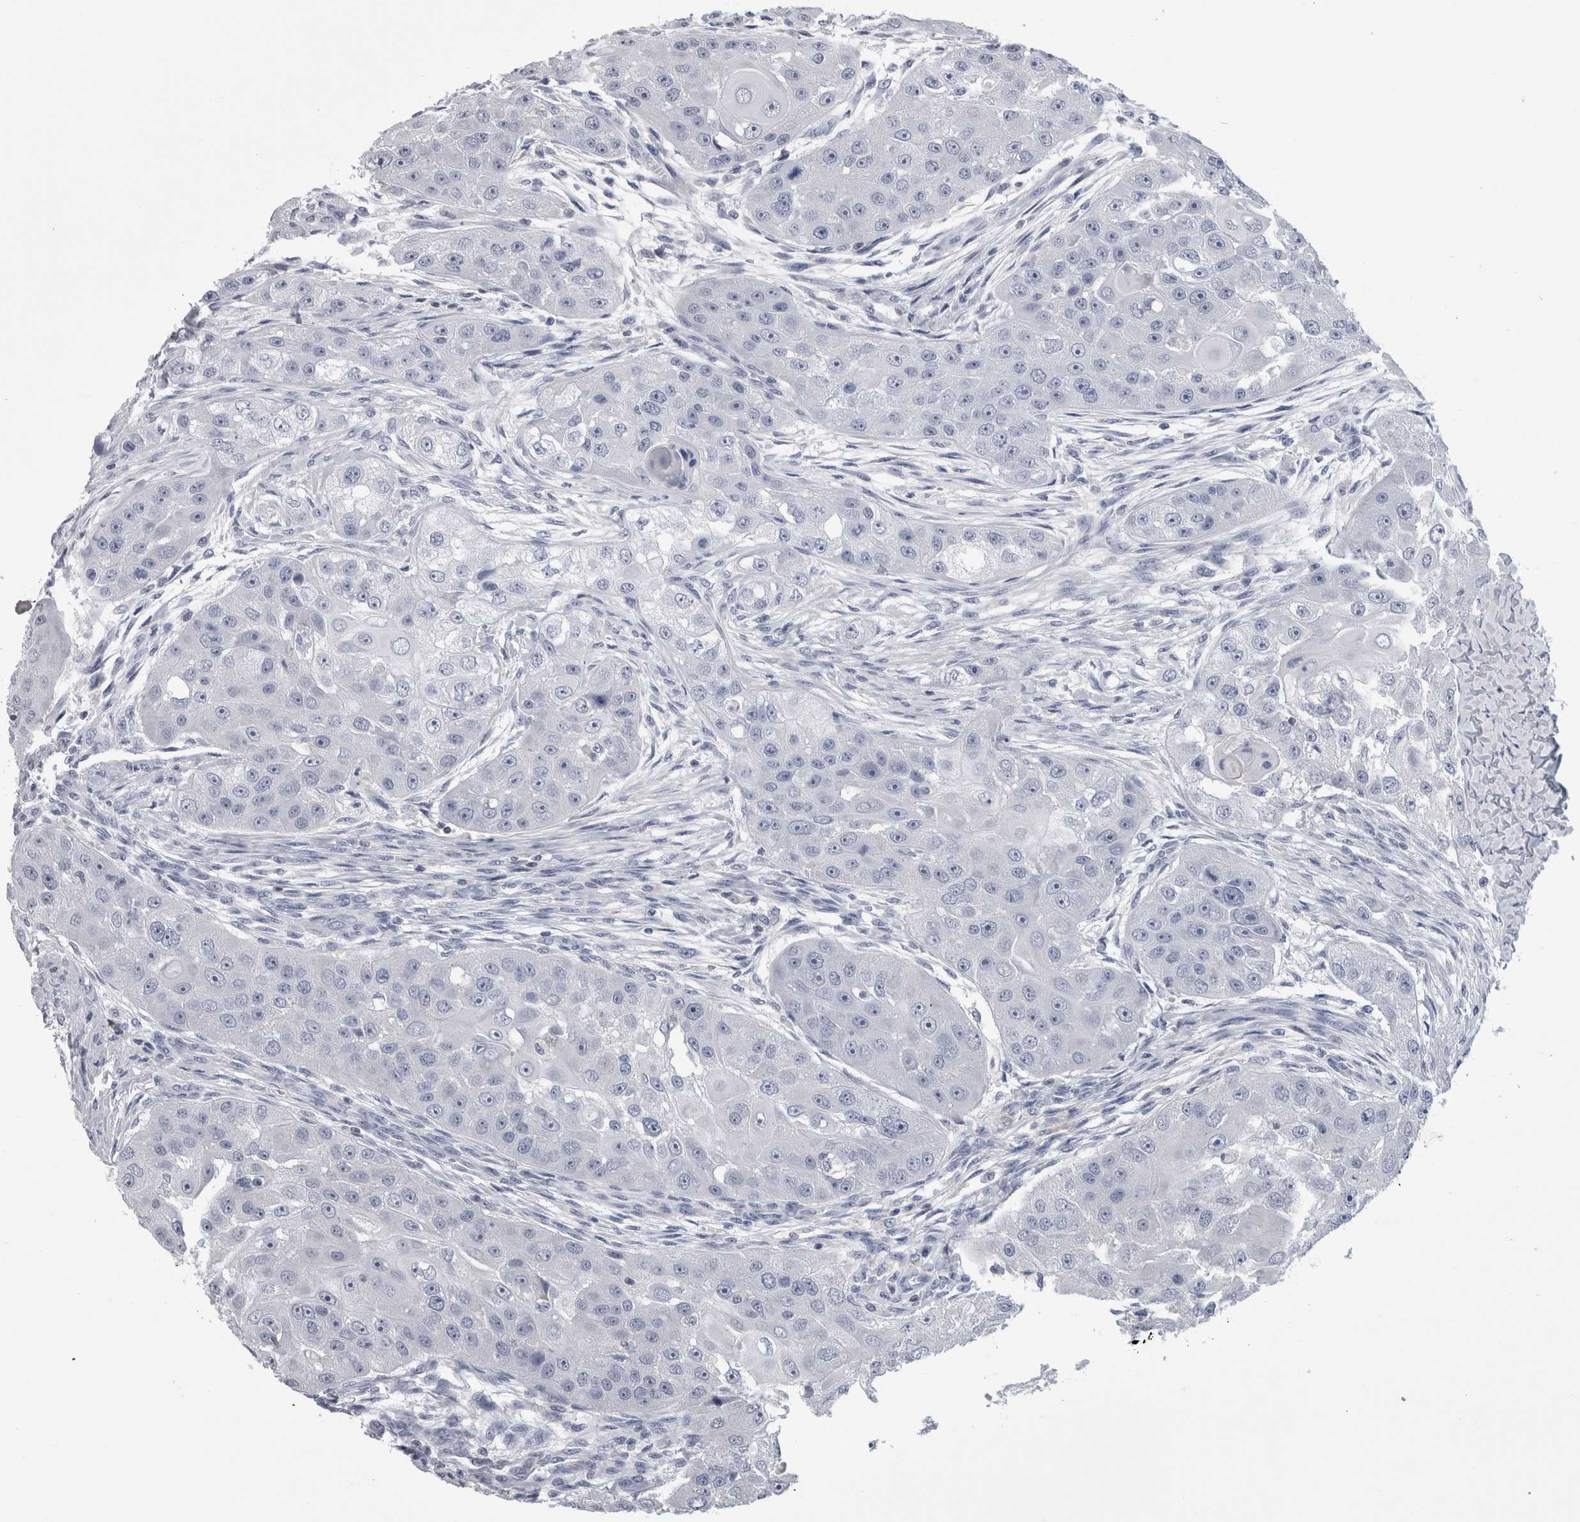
{"staining": {"intensity": "negative", "quantity": "none", "location": "none"}, "tissue": "head and neck cancer", "cell_type": "Tumor cells", "image_type": "cancer", "snomed": [{"axis": "morphology", "description": "Normal tissue, NOS"}, {"axis": "morphology", "description": "Squamous cell carcinoma, NOS"}, {"axis": "topography", "description": "Skeletal muscle"}, {"axis": "topography", "description": "Head-Neck"}], "caption": "Squamous cell carcinoma (head and neck) stained for a protein using immunohistochemistry demonstrates no positivity tumor cells.", "gene": "AFMID", "patient": {"sex": "male", "age": 51}}